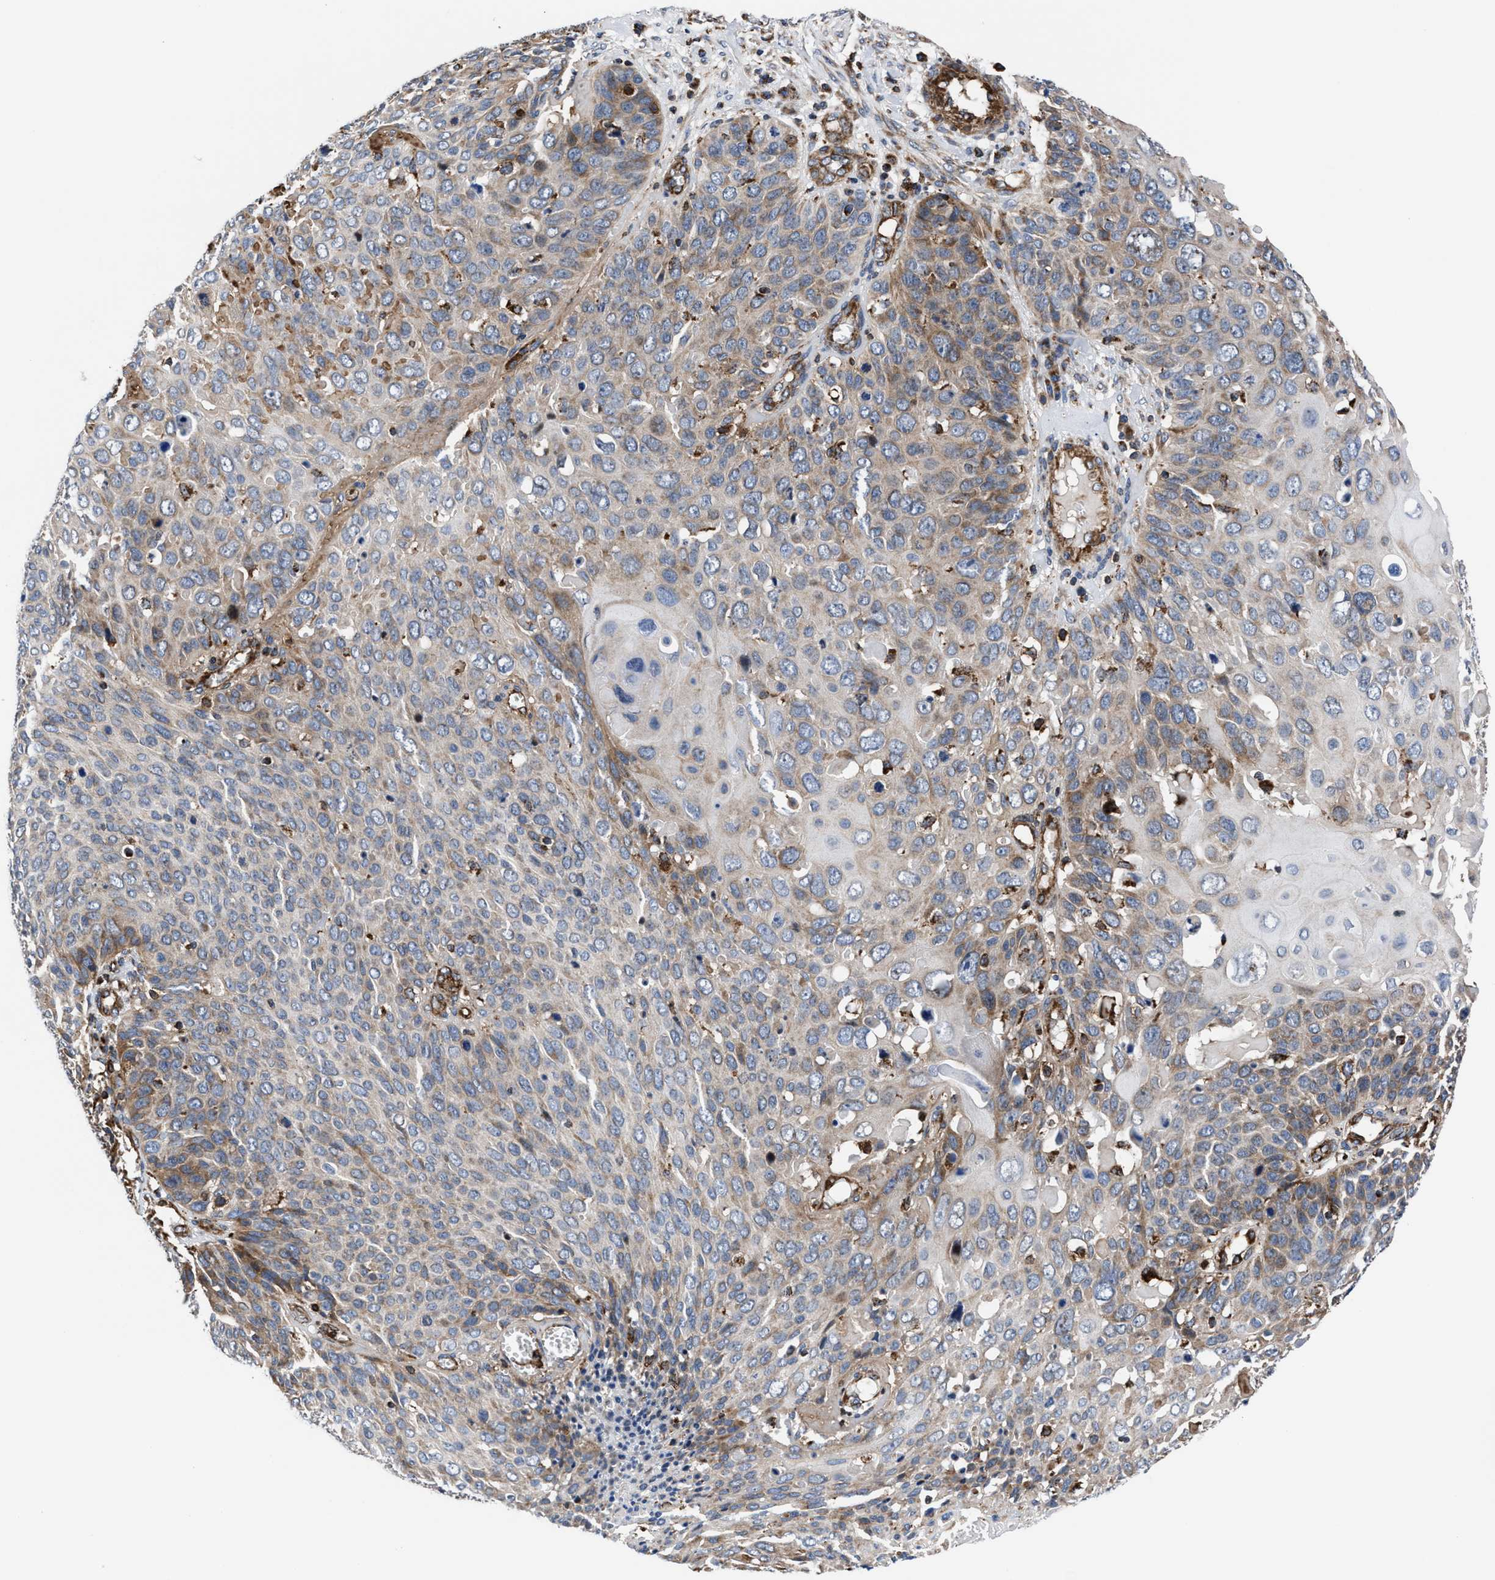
{"staining": {"intensity": "moderate", "quantity": "<25%", "location": "cytoplasmic/membranous"}, "tissue": "cervical cancer", "cell_type": "Tumor cells", "image_type": "cancer", "snomed": [{"axis": "morphology", "description": "Squamous cell carcinoma, NOS"}, {"axis": "topography", "description": "Cervix"}], "caption": "Protein staining exhibits moderate cytoplasmic/membranous staining in approximately <25% of tumor cells in cervical cancer (squamous cell carcinoma).", "gene": "PRR15L", "patient": {"sex": "female", "age": 74}}